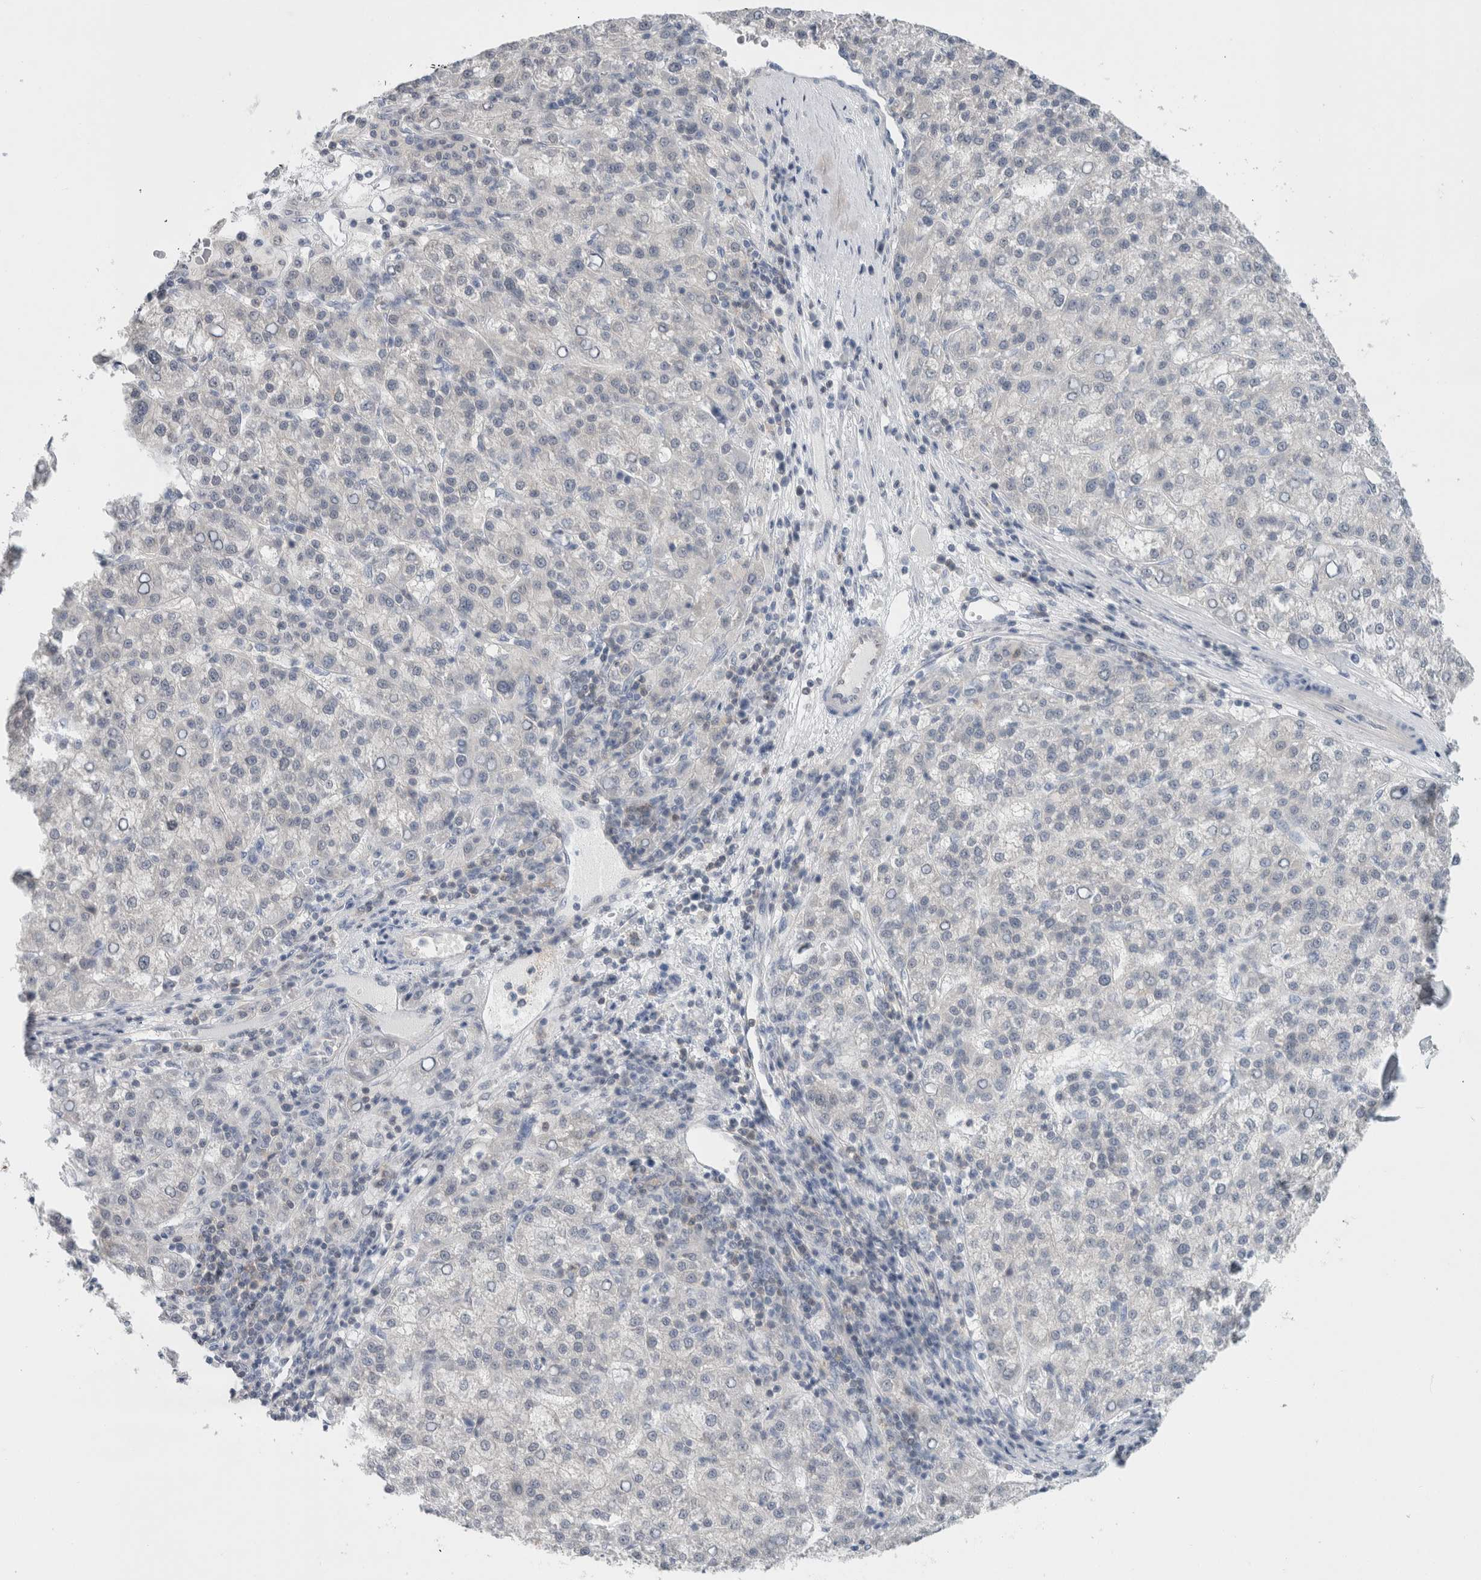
{"staining": {"intensity": "negative", "quantity": "none", "location": "none"}, "tissue": "liver cancer", "cell_type": "Tumor cells", "image_type": "cancer", "snomed": [{"axis": "morphology", "description": "Carcinoma, Hepatocellular, NOS"}, {"axis": "topography", "description": "Liver"}], "caption": "The histopathology image exhibits no staining of tumor cells in liver cancer (hepatocellular carcinoma). (Stains: DAB immunohistochemistry (IHC) with hematoxylin counter stain, Microscopy: brightfield microscopy at high magnification).", "gene": "CASP6", "patient": {"sex": "female", "age": 58}}